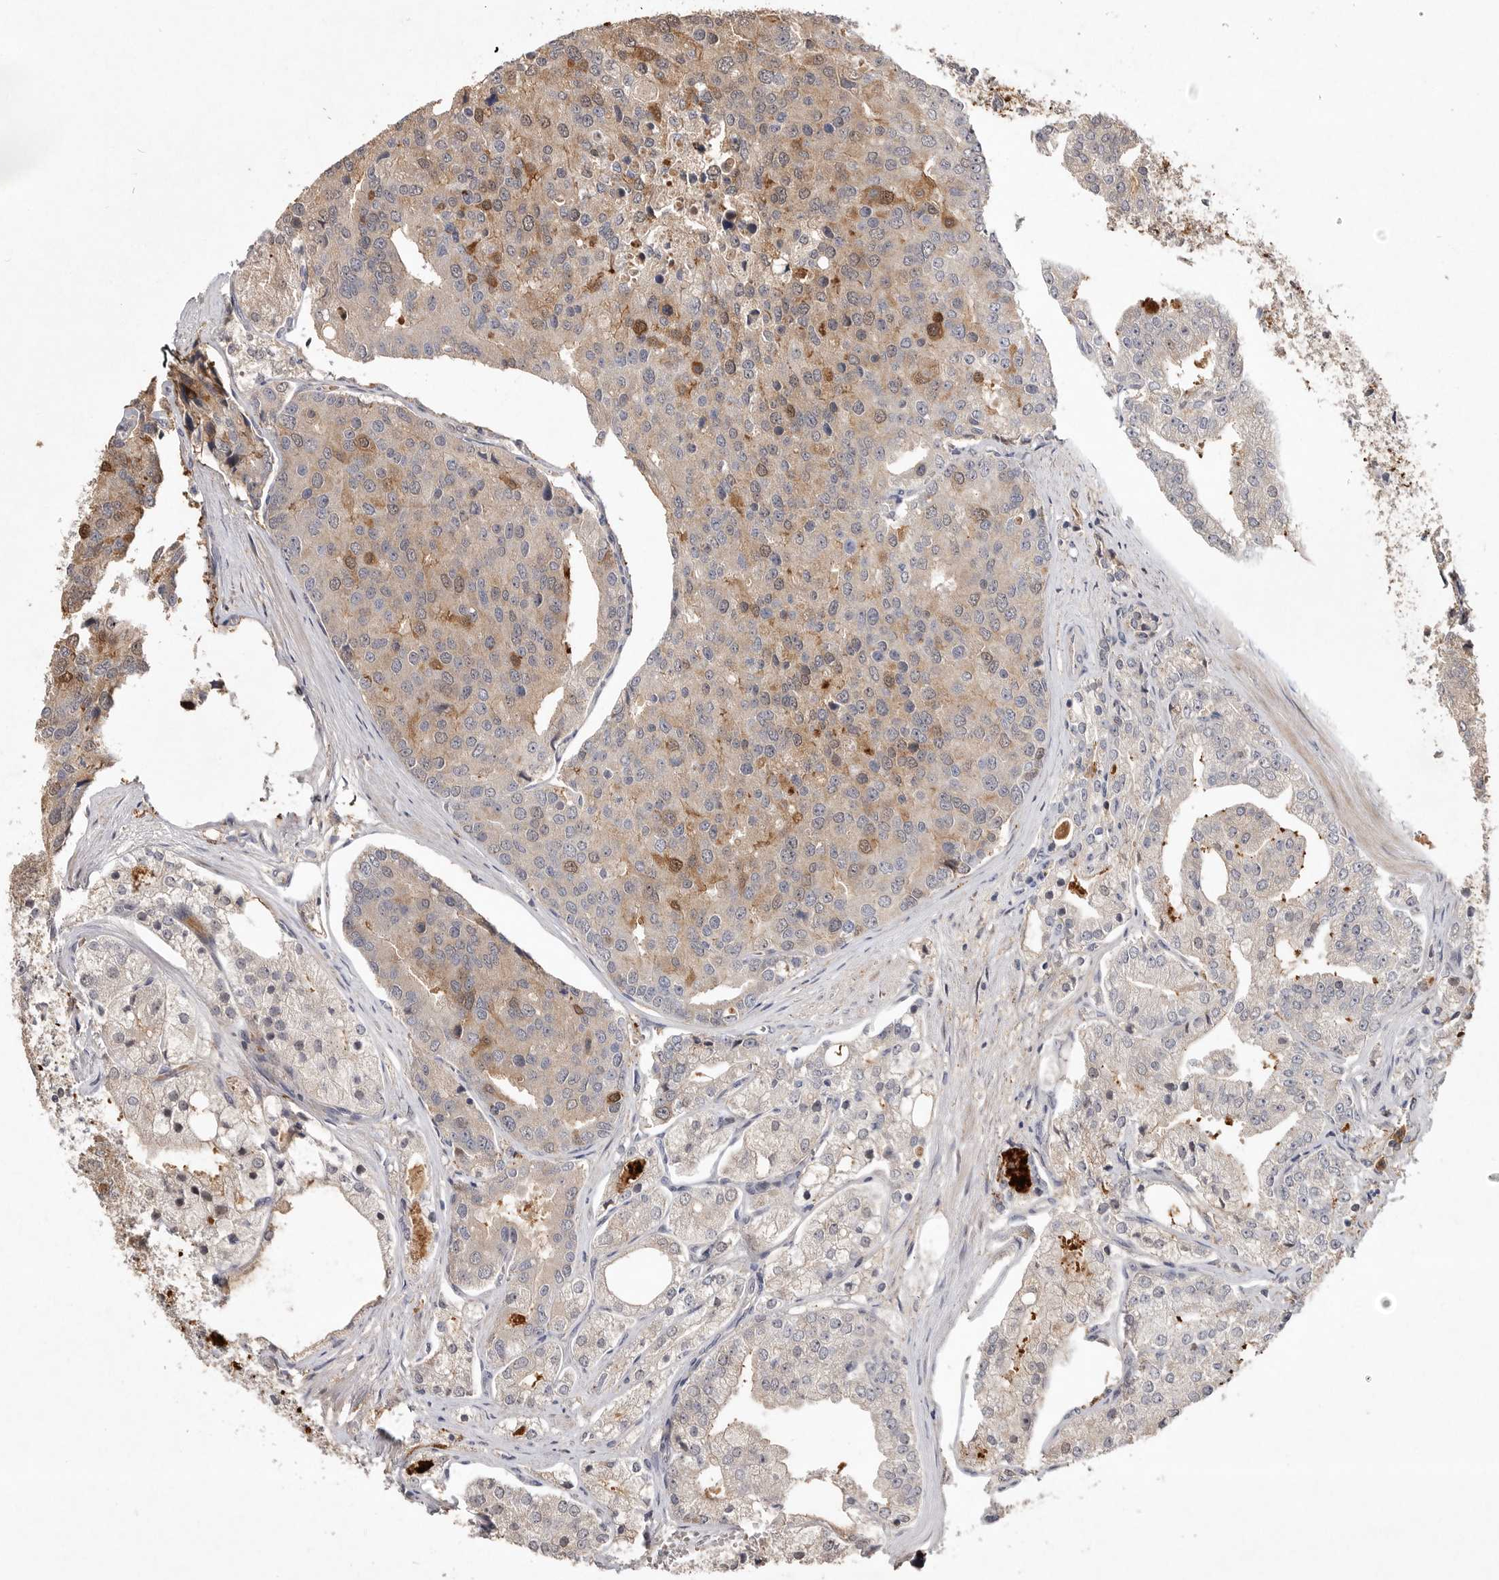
{"staining": {"intensity": "moderate", "quantity": "<25%", "location": "cytoplasmic/membranous"}, "tissue": "prostate cancer", "cell_type": "Tumor cells", "image_type": "cancer", "snomed": [{"axis": "morphology", "description": "Adenocarcinoma, High grade"}, {"axis": "topography", "description": "Prostate"}], "caption": "About <25% of tumor cells in human prostate adenocarcinoma (high-grade) exhibit moderate cytoplasmic/membranous protein expression as visualized by brown immunohistochemical staining.", "gene": "VN1R4", "patient": {"sex": "male", "age": 50}}